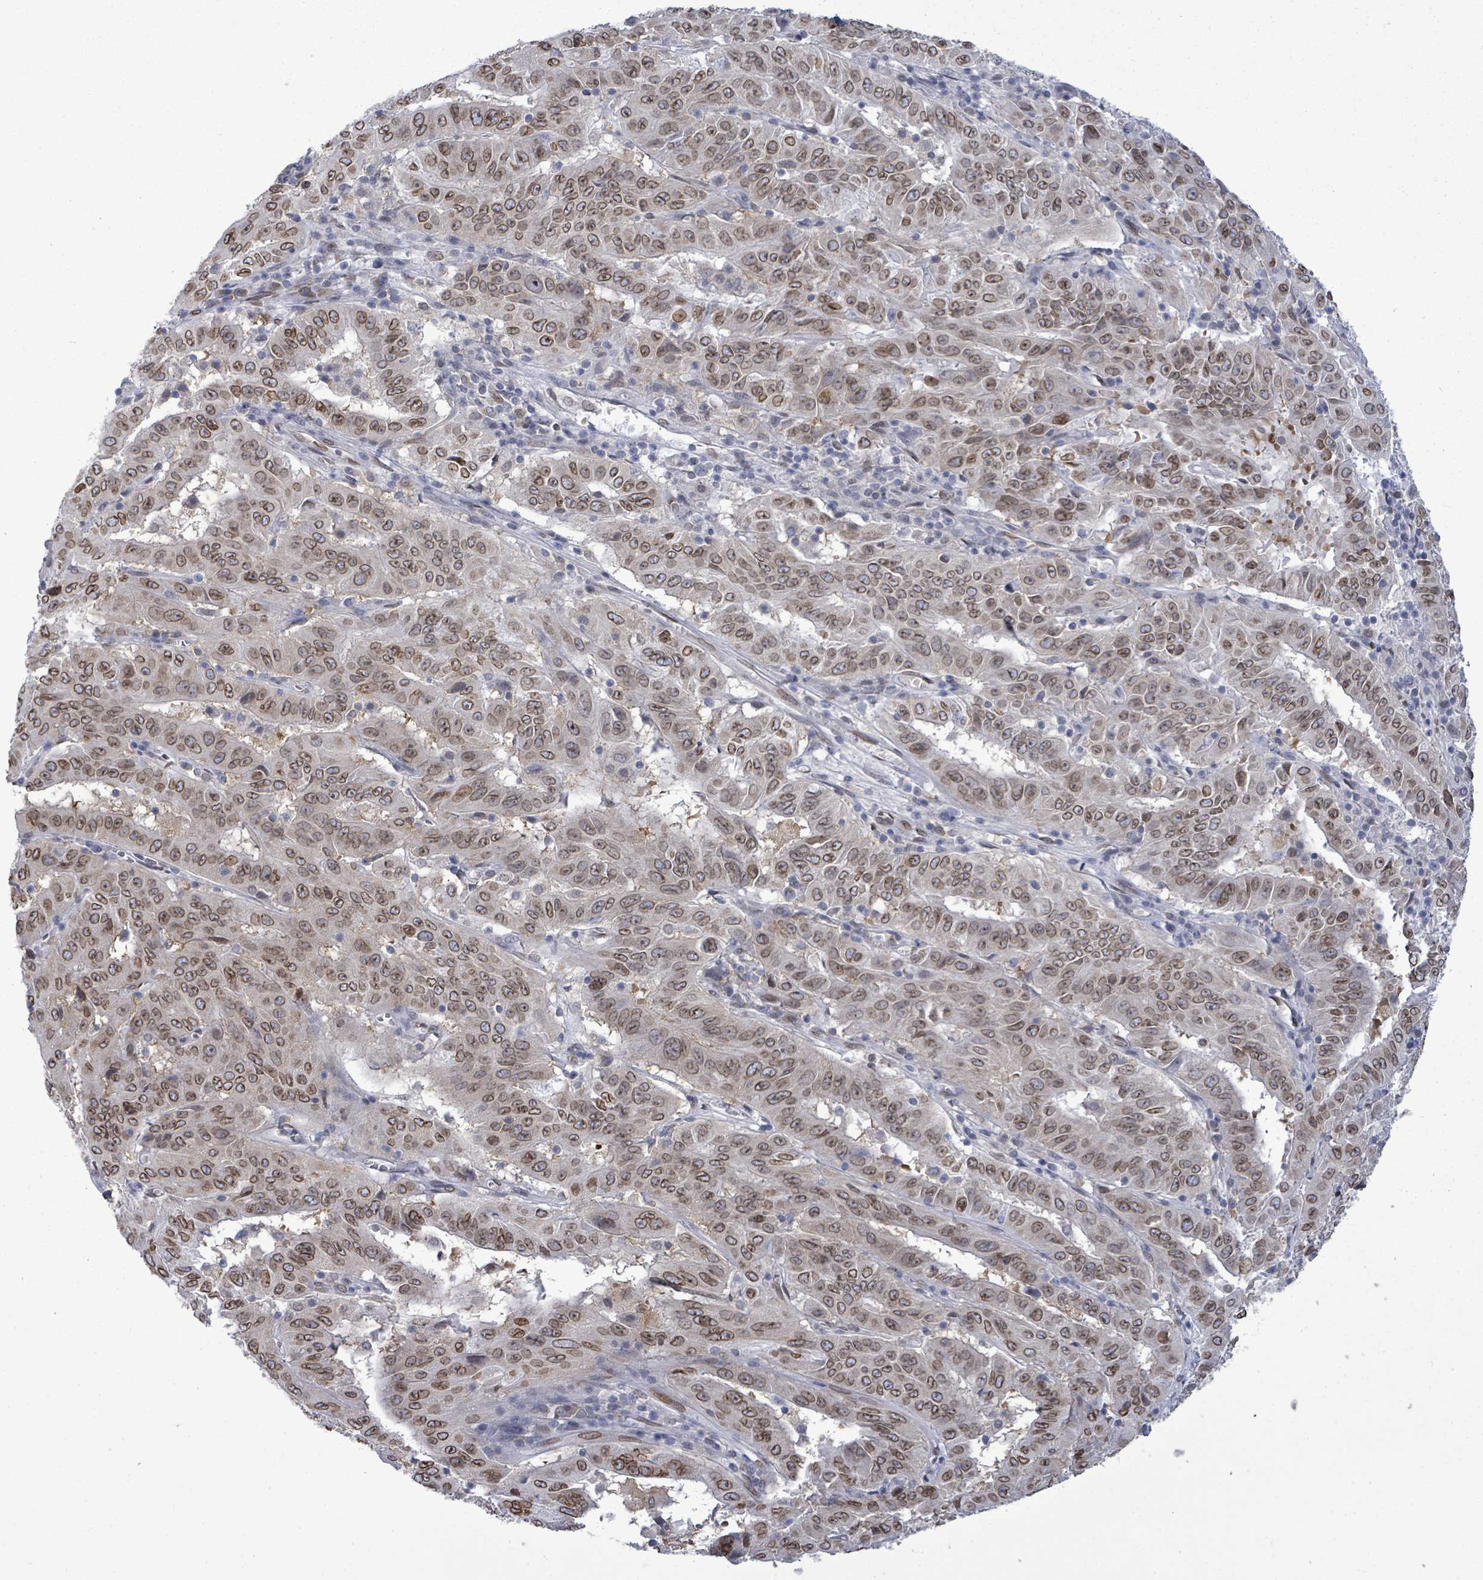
{"staining": {"intensity": "moderate", "quantity": ">75%", "location": "cytoplasmic/membranous,nuclear"}, "tissue": "pancreatic cancer", "cell_type": "Tumor cells", "image_type": "cancer", "snomed": [{"axis": "morphology", "description": "Adenocarcinoma, NOS"}, {"axis": "topography", "description": "Pancreas"}], "caption": "Pancreatic cancer (adenocarcinoma) stained with DAB (3,3'-diaminobenzidine) IHC reveals medium levels of moderate cytoplasmic/membranous and nuclear staining in about >75% of tumor cells.", "gene": "ARFGAP1", "patient": {"sex": "male", "age": 63}}